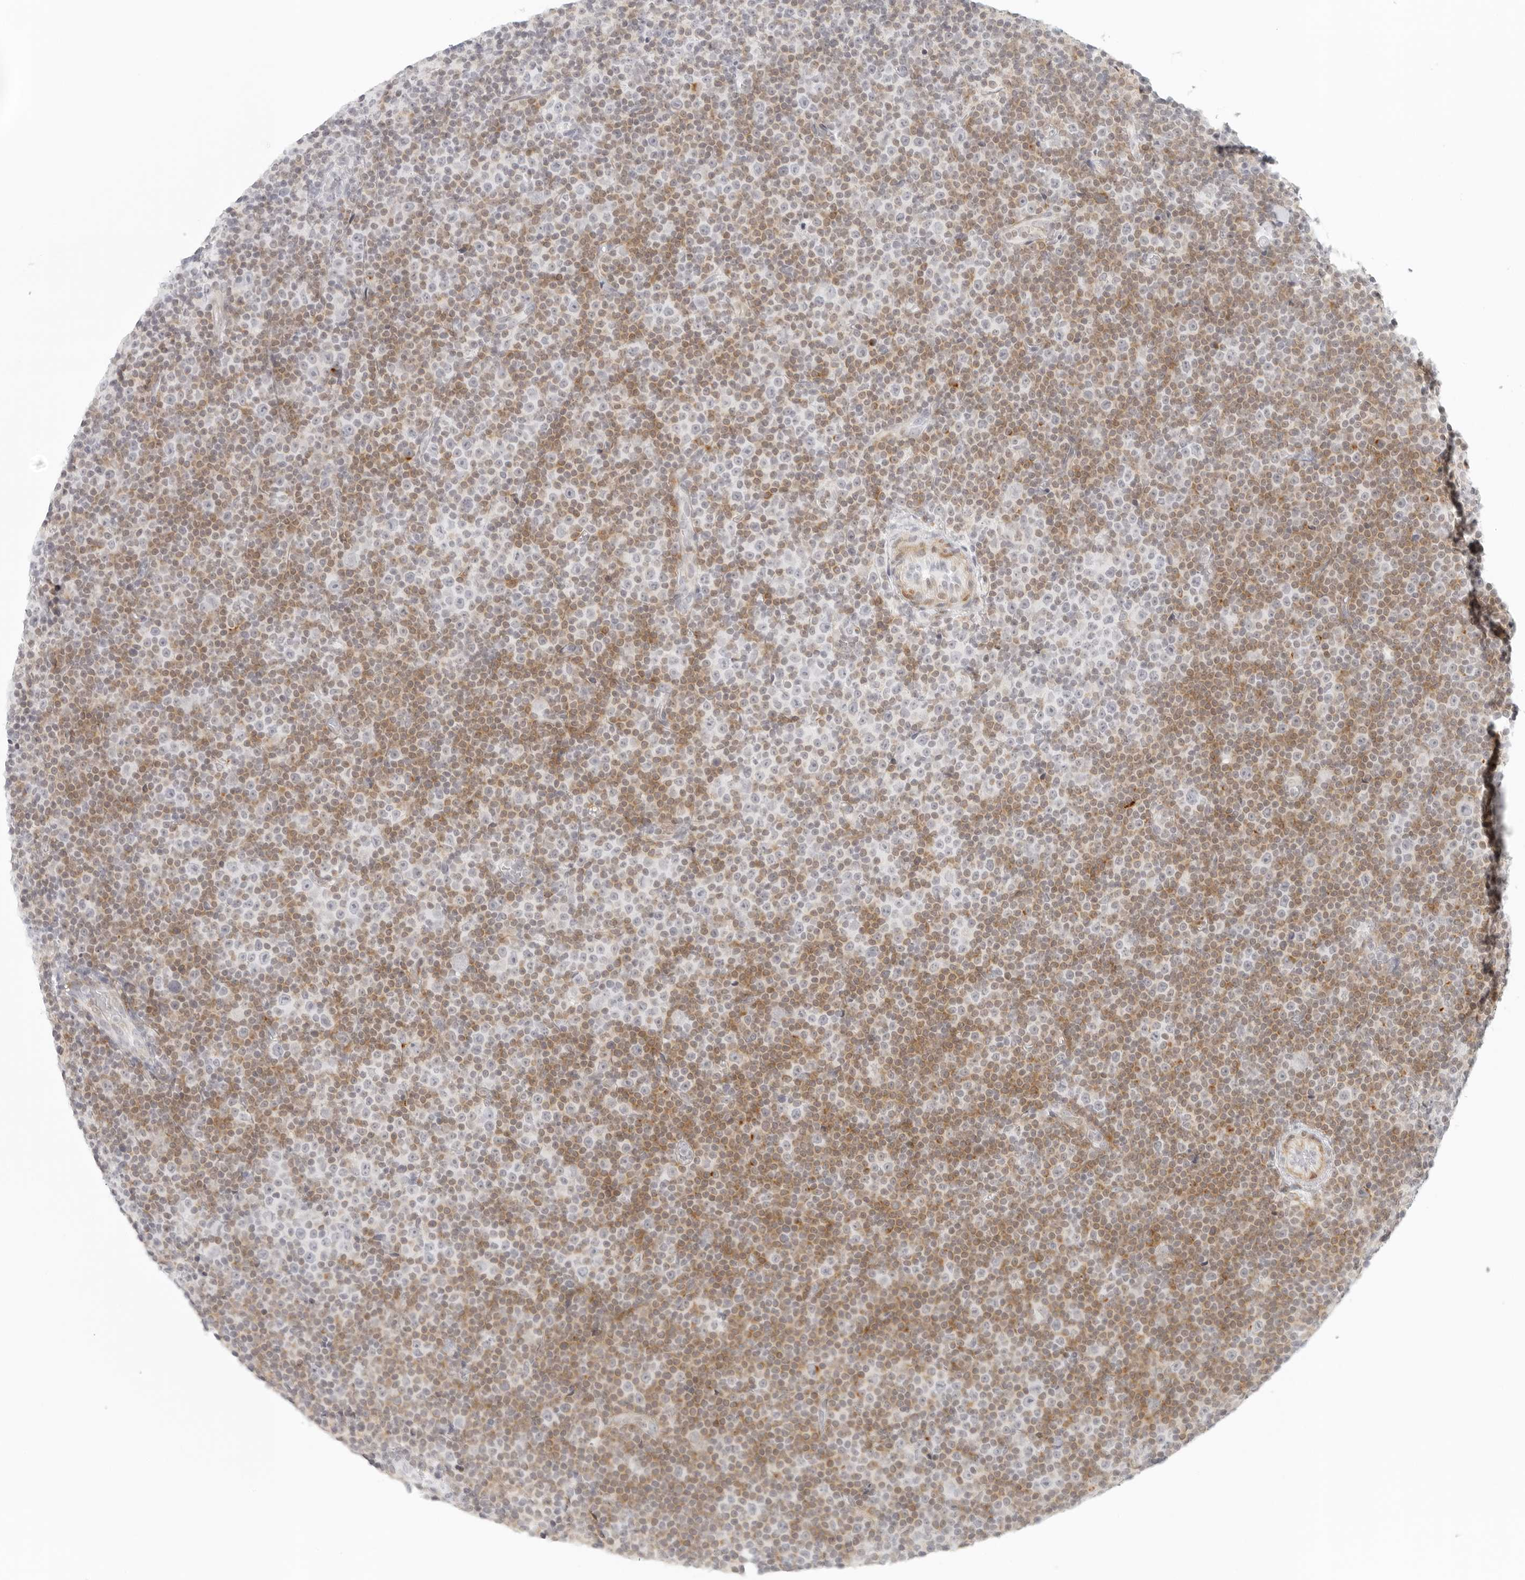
{"staining": {"intensity": "moderate", "quantity": "25%-75%", "location": "cytoplasmic/membranous"}, "tissue": "lymphoma", "cell_type": "Tumor cells", "image_type": "cancer", "snomed": [{"axis": "morphology", "description": "Malignant lymphoma, non-Hodgkin's type, Low grade"}, {"axis": "topography", "description": "Lymph node"}], "caption": "Malignant lymphoma, non-Hodgkin's type (low-grade) was stained to show a protein in brown. There is medium levels of moderate cytoplasmic/membranous positivity in approximately 25%-75% of tumor cells. (Brightfield microscopy of DAB IHC at high magnification).", "gene": "RPS6KC1", "patient": {"sex": "female", "age": 67}}